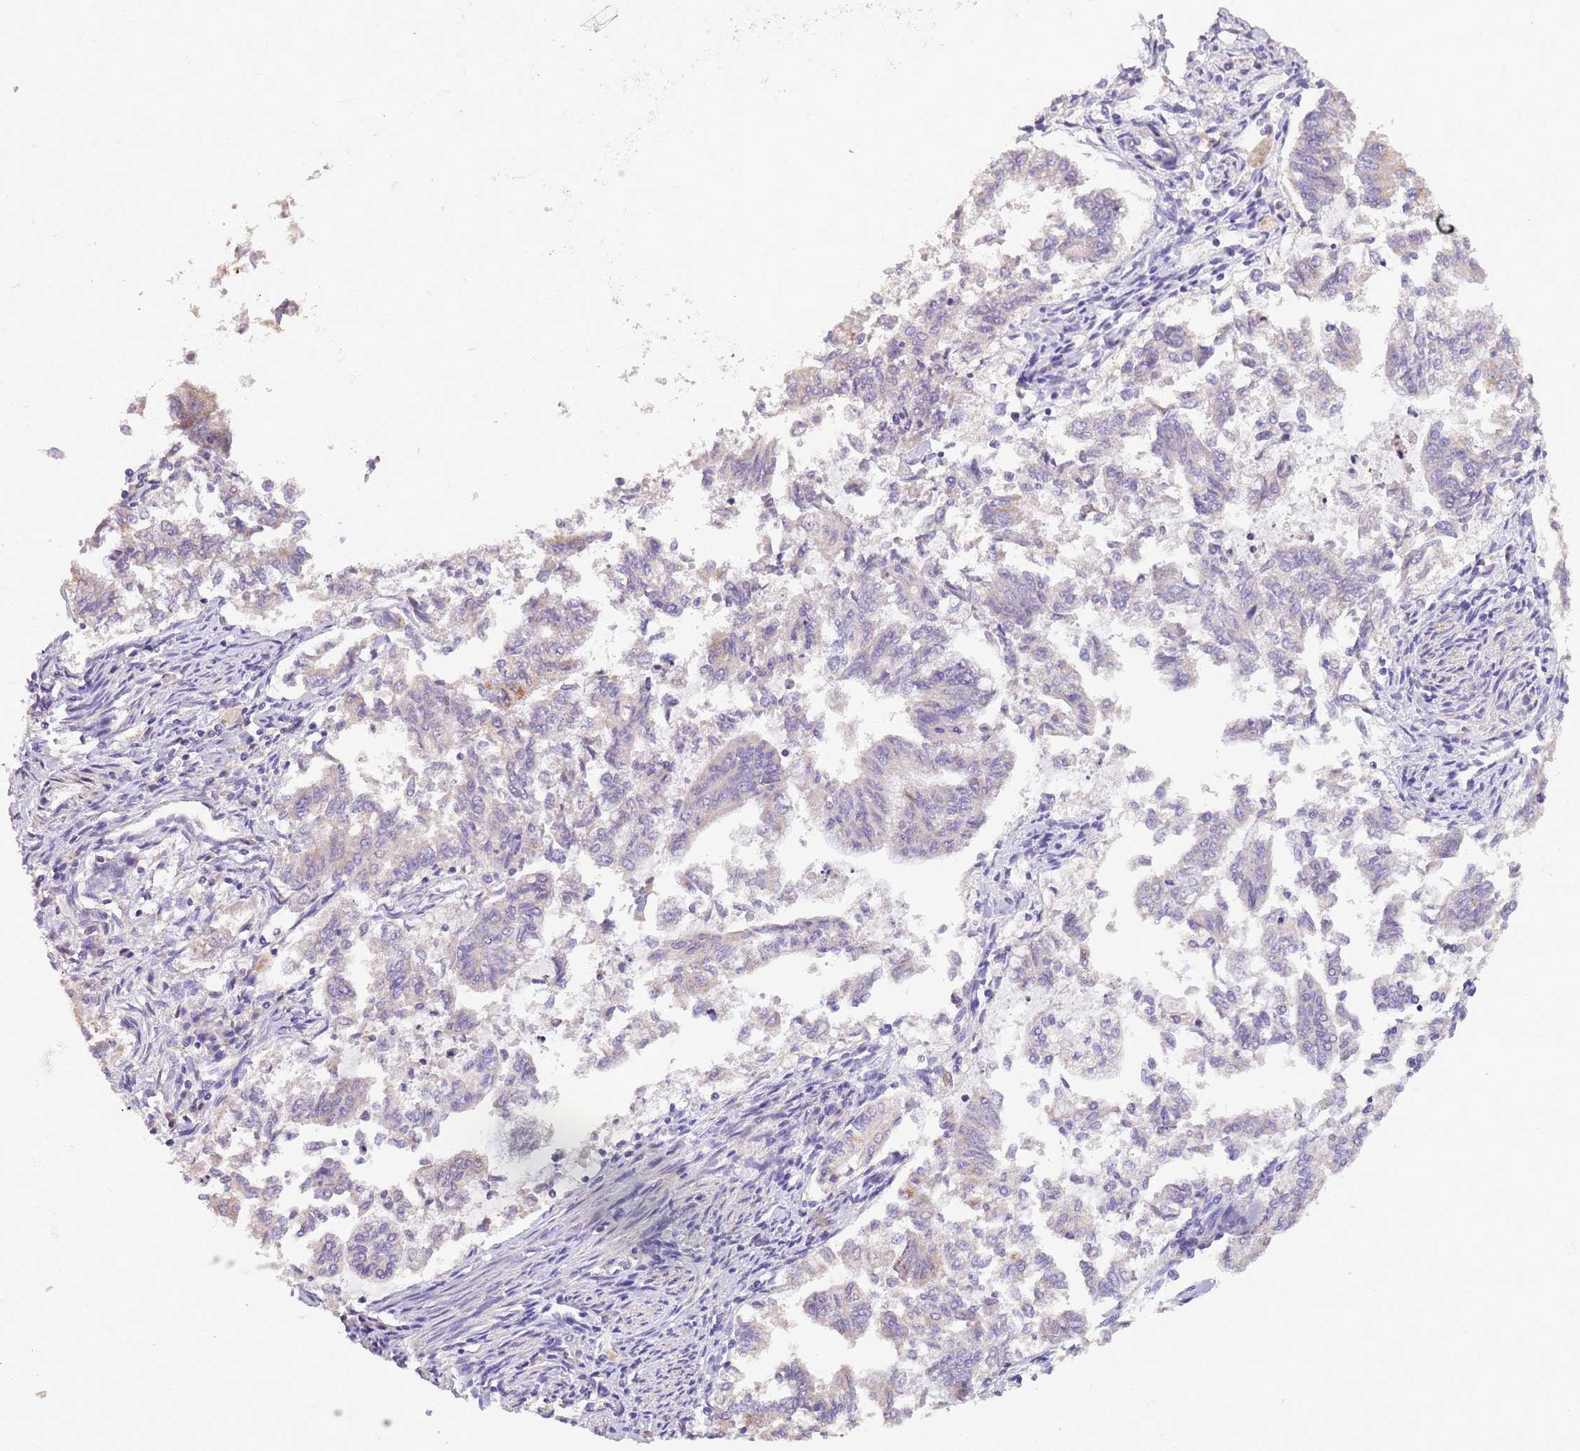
{"staining": {"intensity": "negative", "quantity": "none", "location": "none"}, "tissue": "endometrial cancer", "cell_type": "Tumor cells", "image_type": "cancer", "snomed": [{"axis": "morphology", "description": "Adenocarcinoma, NOS"}, {"axis": "topography", "description": "Endometrium"}], "caption": "Tumor cells are negative for brown protein staining in endometrial cancer.", "gene": "ZNF658", "patient": {"sex": "female", "age": 79}}